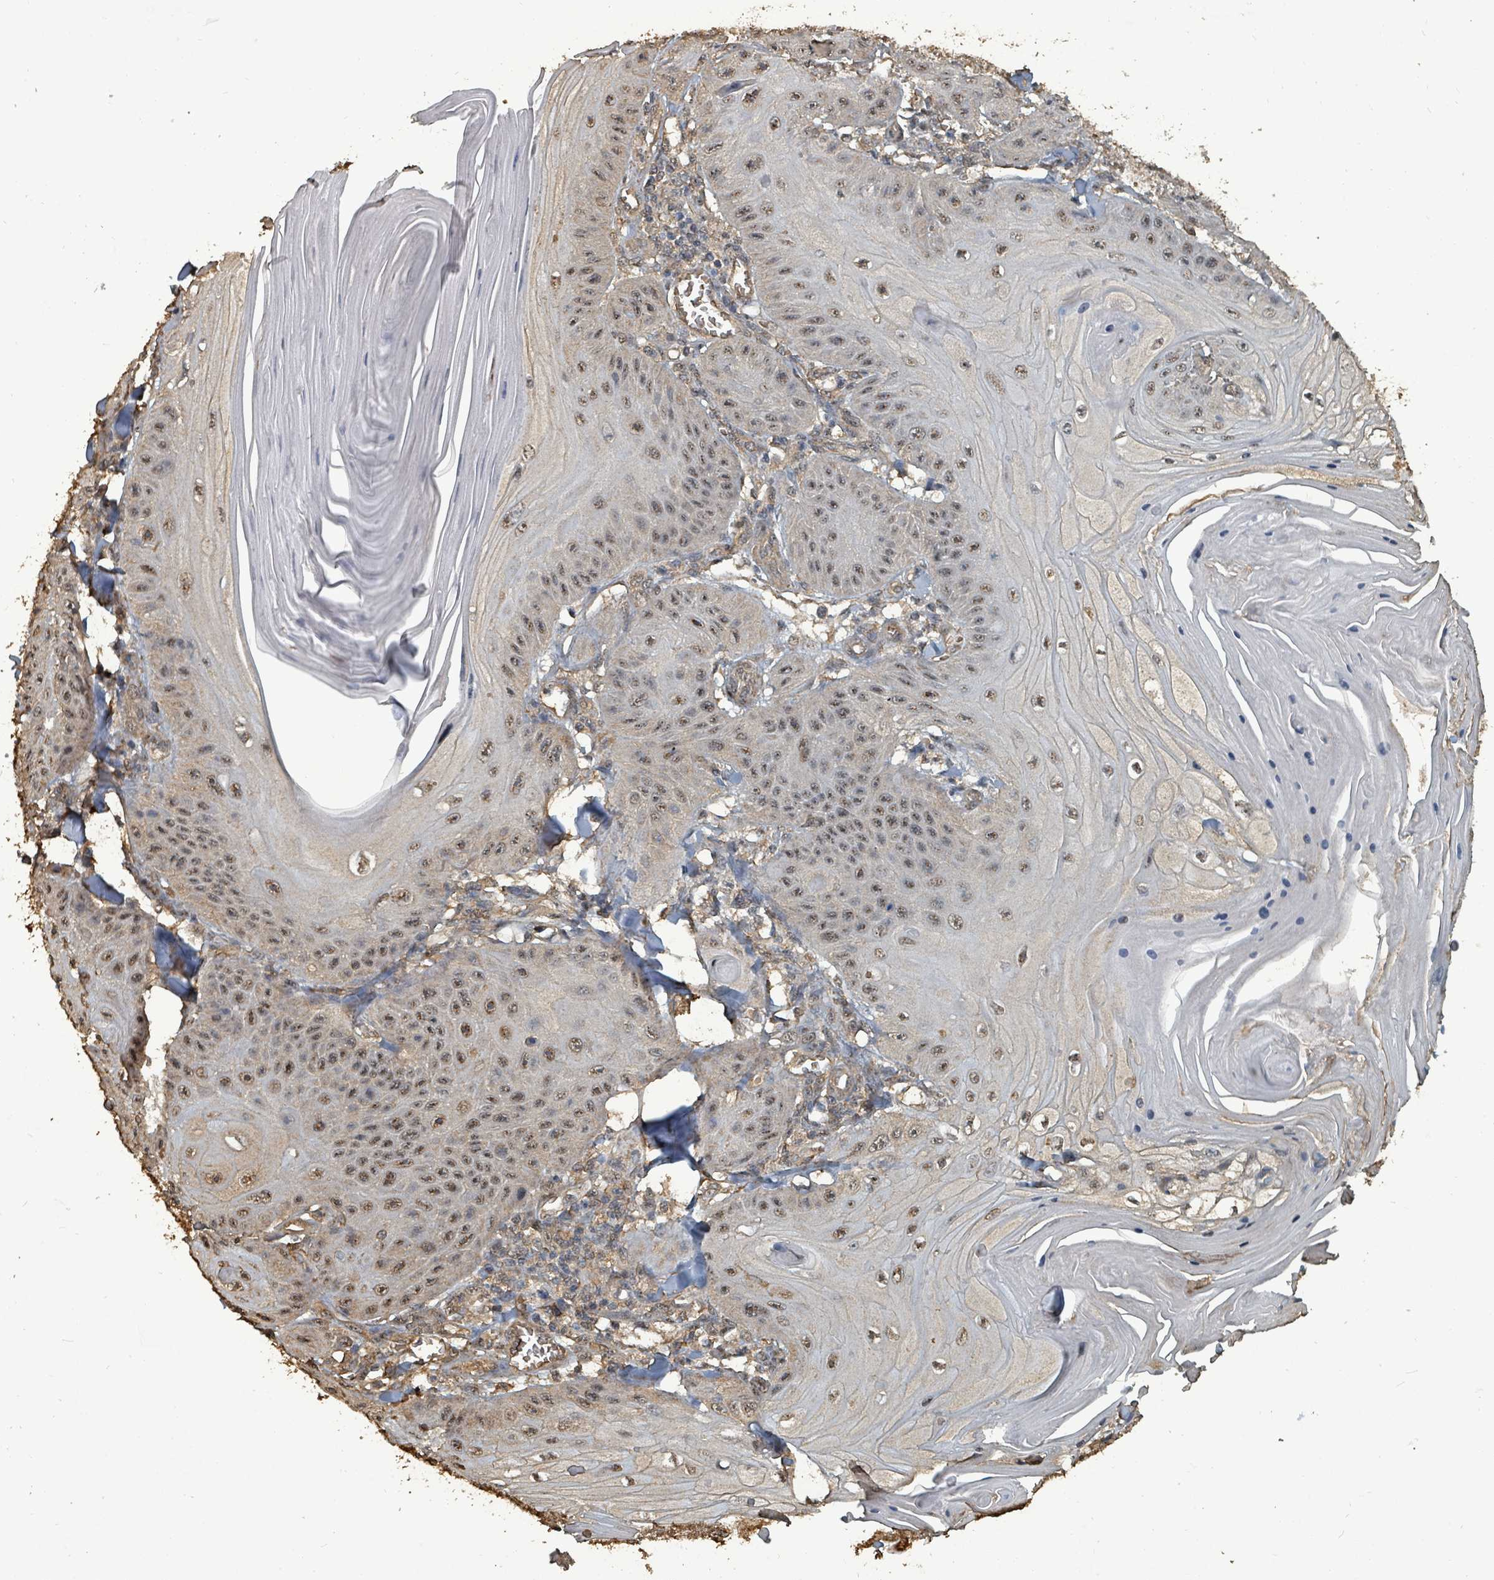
{"staining": {"intensity": "moderate", "quantity": ">75%", "location": "nuclear"}, "tissue": "skin cancer", "cell_type": "Tumor cells", "image_type": "cancer", "snomed": [{"axis": "morphology", "description": "Squamous cell carcinoma, NOS"}, {"axis": "topography", "description": "Skin"}], "caption": "Immunohistochemical staining of skin squamous cell carcinoma reveals moderate nuclear protein positivity in approximately >75% of tumor cells.", "gene": "C6orf52", "patient": {"sex": "female", "age": 78}}